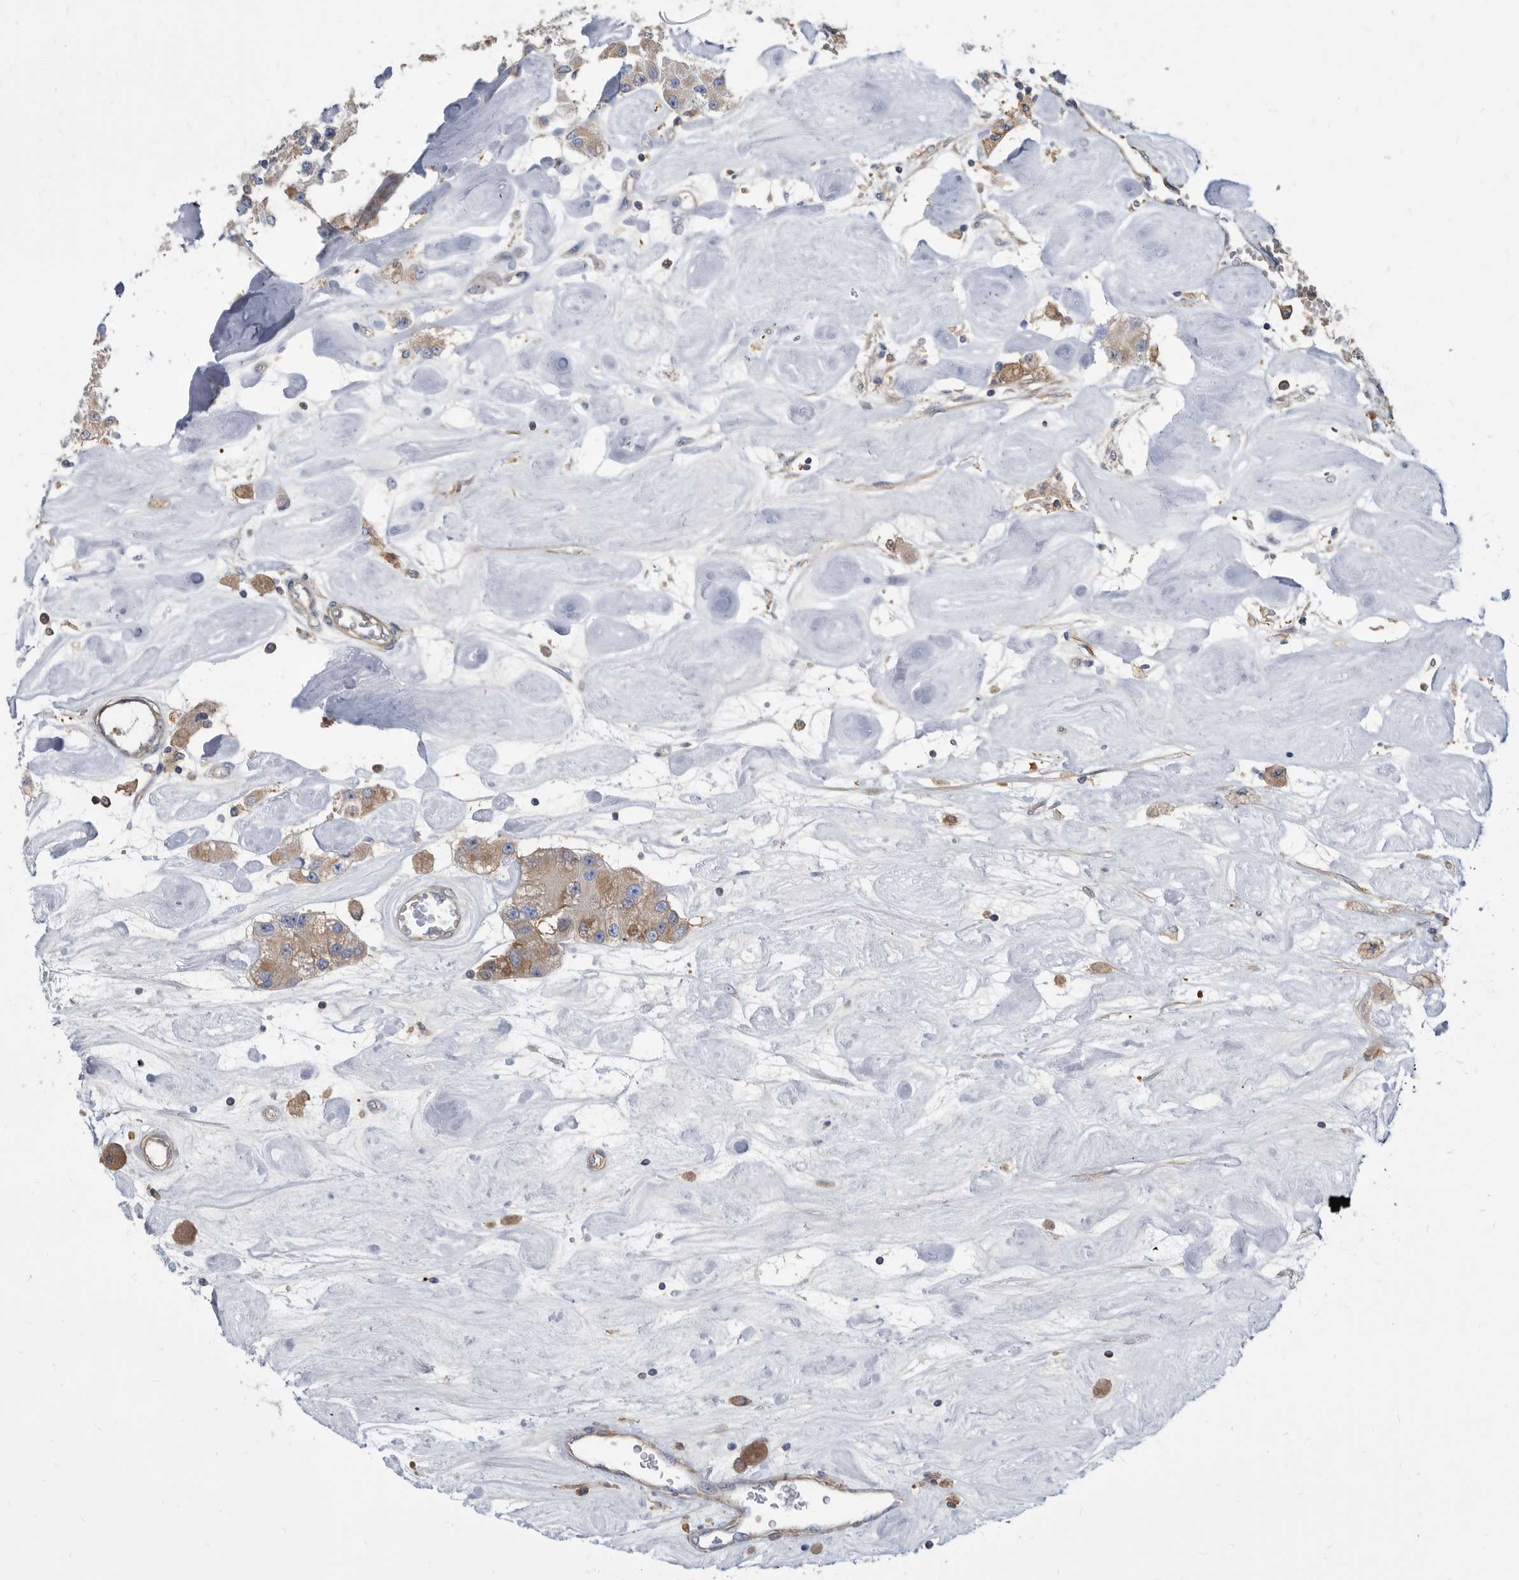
{"staining": {"intensity": "moderate", "quantity": "<25%", "location": "cytoplasmic/membranous"}, "tissue": "carcinoid", "cell_type": "Tumor cells", "image_type": "cancer", "snomed": [{"axis": "morphology", "description": "Carcinoid, malignant, NOS"}, {"axis": "topography", "description": "Pancreas"}], "caption": "Immunohistochemical staining of carcinoid (malignant) displays low levels of moderate cytoplasmic/membranous expression in about <25% of tumor cells.", "gene": "APEH", "patient": {"sex": "male", "age": 41}}